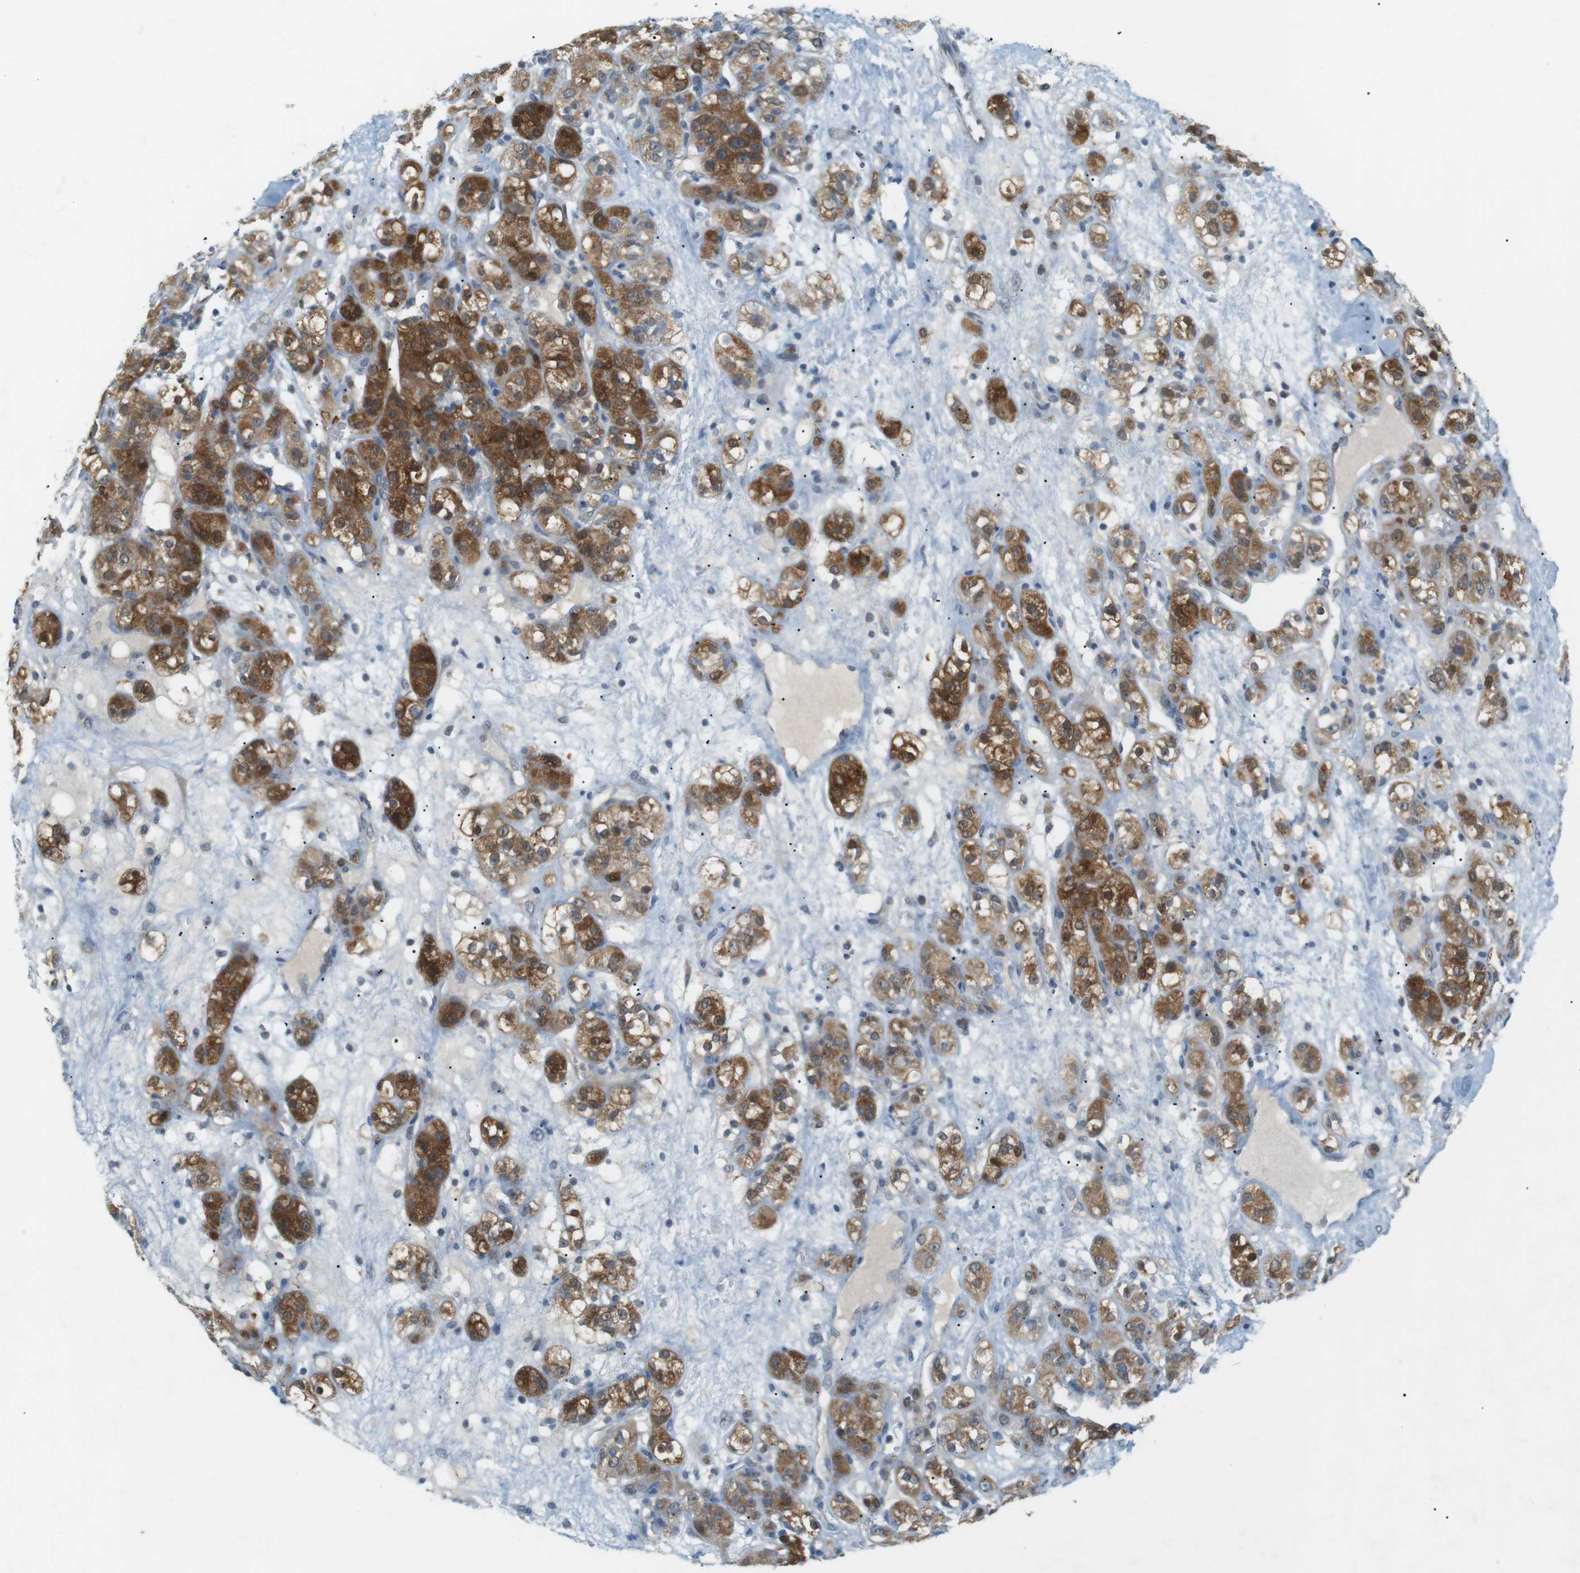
{"staining": {"intensity": "moderate", "quantity": ">75%", "location": "cytoplasmic/membranous"}, "tissue": "renal cancer", "cell_type": "Tumor cells", "image_type": "cancer", "snomed": [{"axis": "morphology", "description": "Normal tissue, NOS"}, {"axis": "morphology", "description": "Adenocarcinoma, NOS"}, {"axis": "topography", "description": "Kidney"}], "caption": "Adenocarcinoma (renal) tissue shows moderate cytoplasmic/membranous positivity in approximately >75% of tumor cells, visualized by immunohistochemistry.", "gene": "RTN3", "patient": {"sex": "male", "age": 61}}